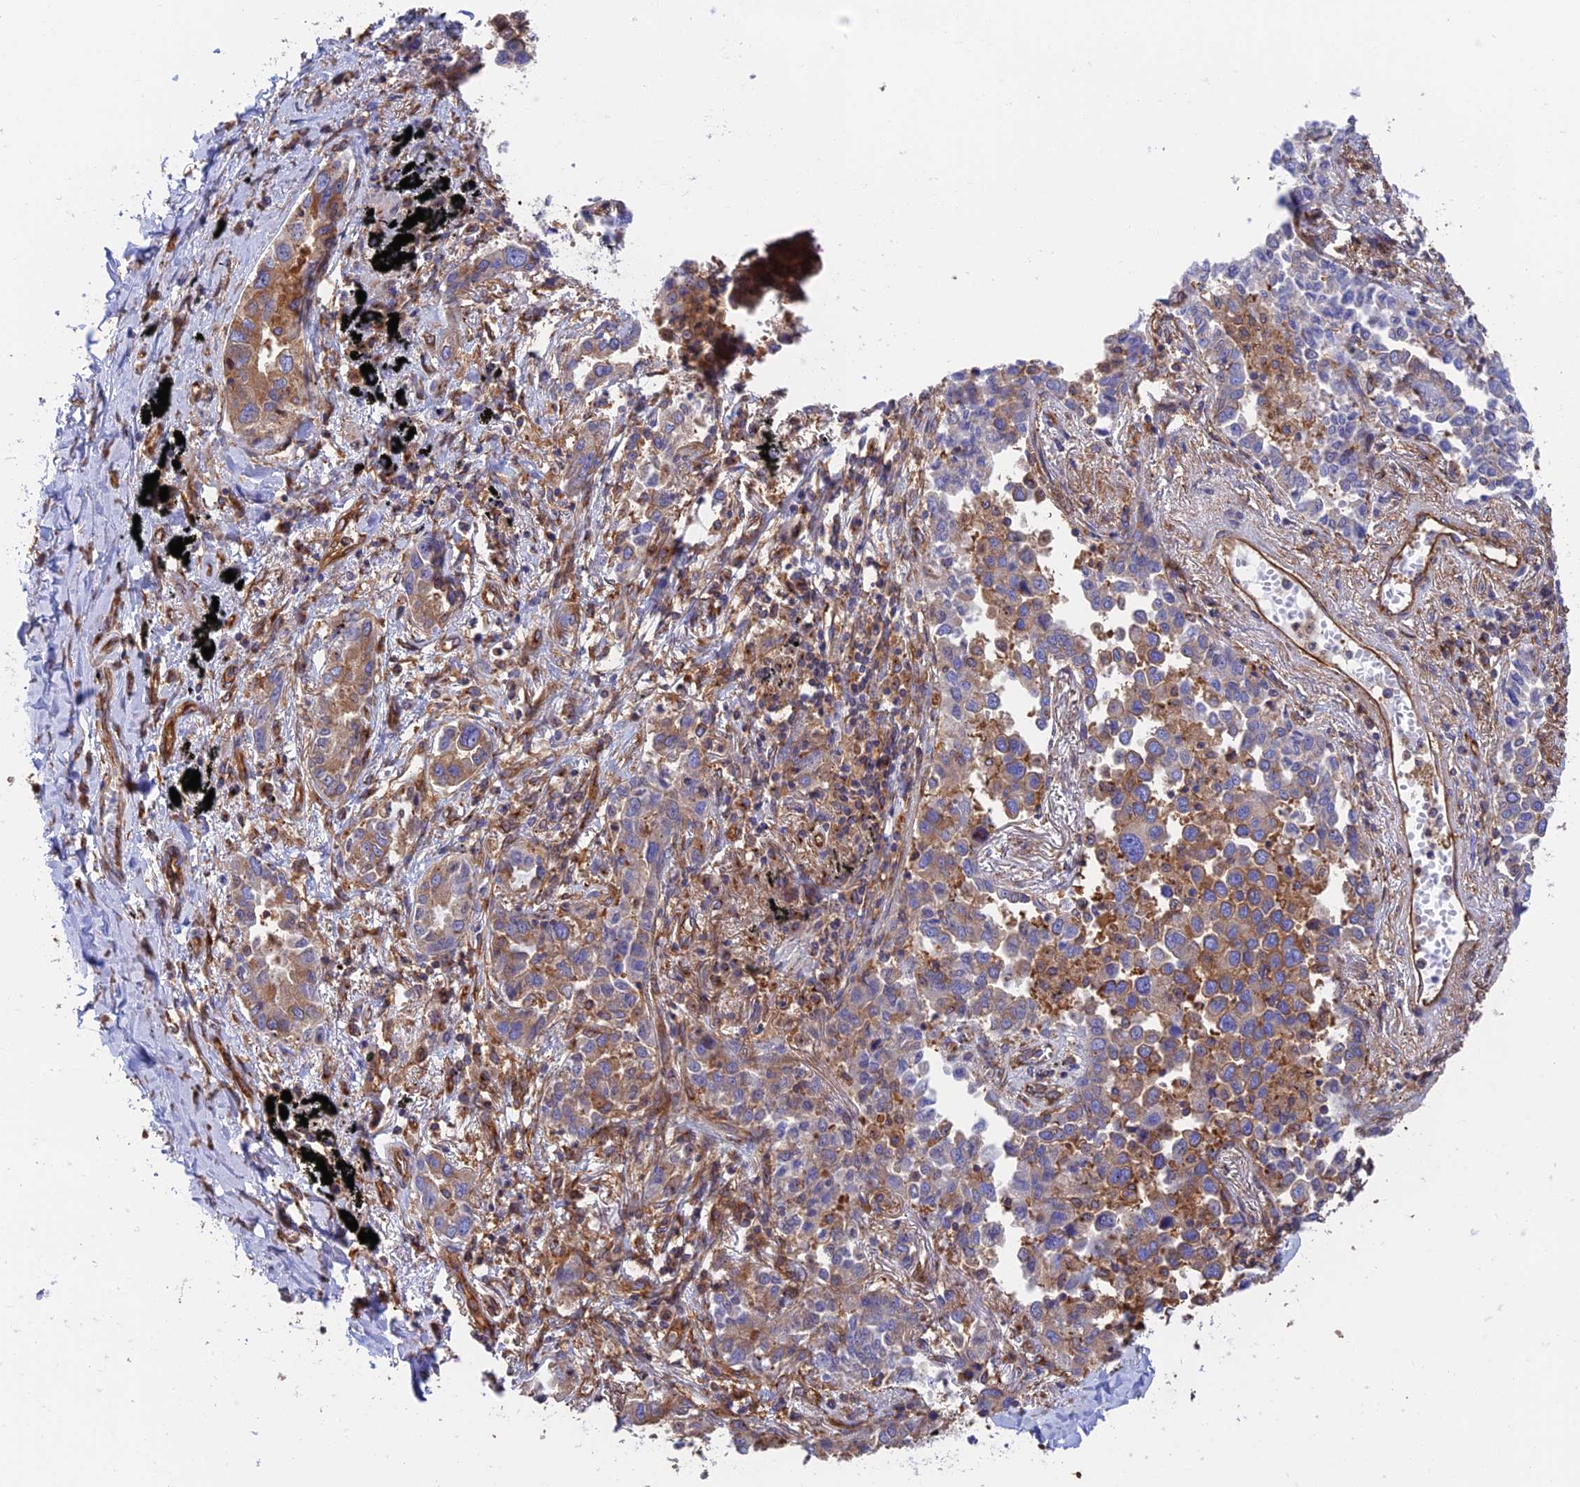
{"staining": {"intensity": "moderate", "quantity": "<25%", "location": "cytoplasmic/membranous"}, "tissue": "lung cancer", "cell_type": "Tumor cells", "image_type": "cancer", "snomed": [{"axis": "morphology", "description": "Adenocarcinoma, NOS"}, {"axis": "topography", "description": "Lung"}], "caption": "This micrograph exhibits lung cancer stained with immunohistochemistry (IHC) to label a protein in brown. The cytoplasmic/membranous of tumor cells show moderate positivity for the protein. Nuclei are counter-stained blue.", "gene": "DCTN2", "patient": {"sex": "male", "age": 67}}